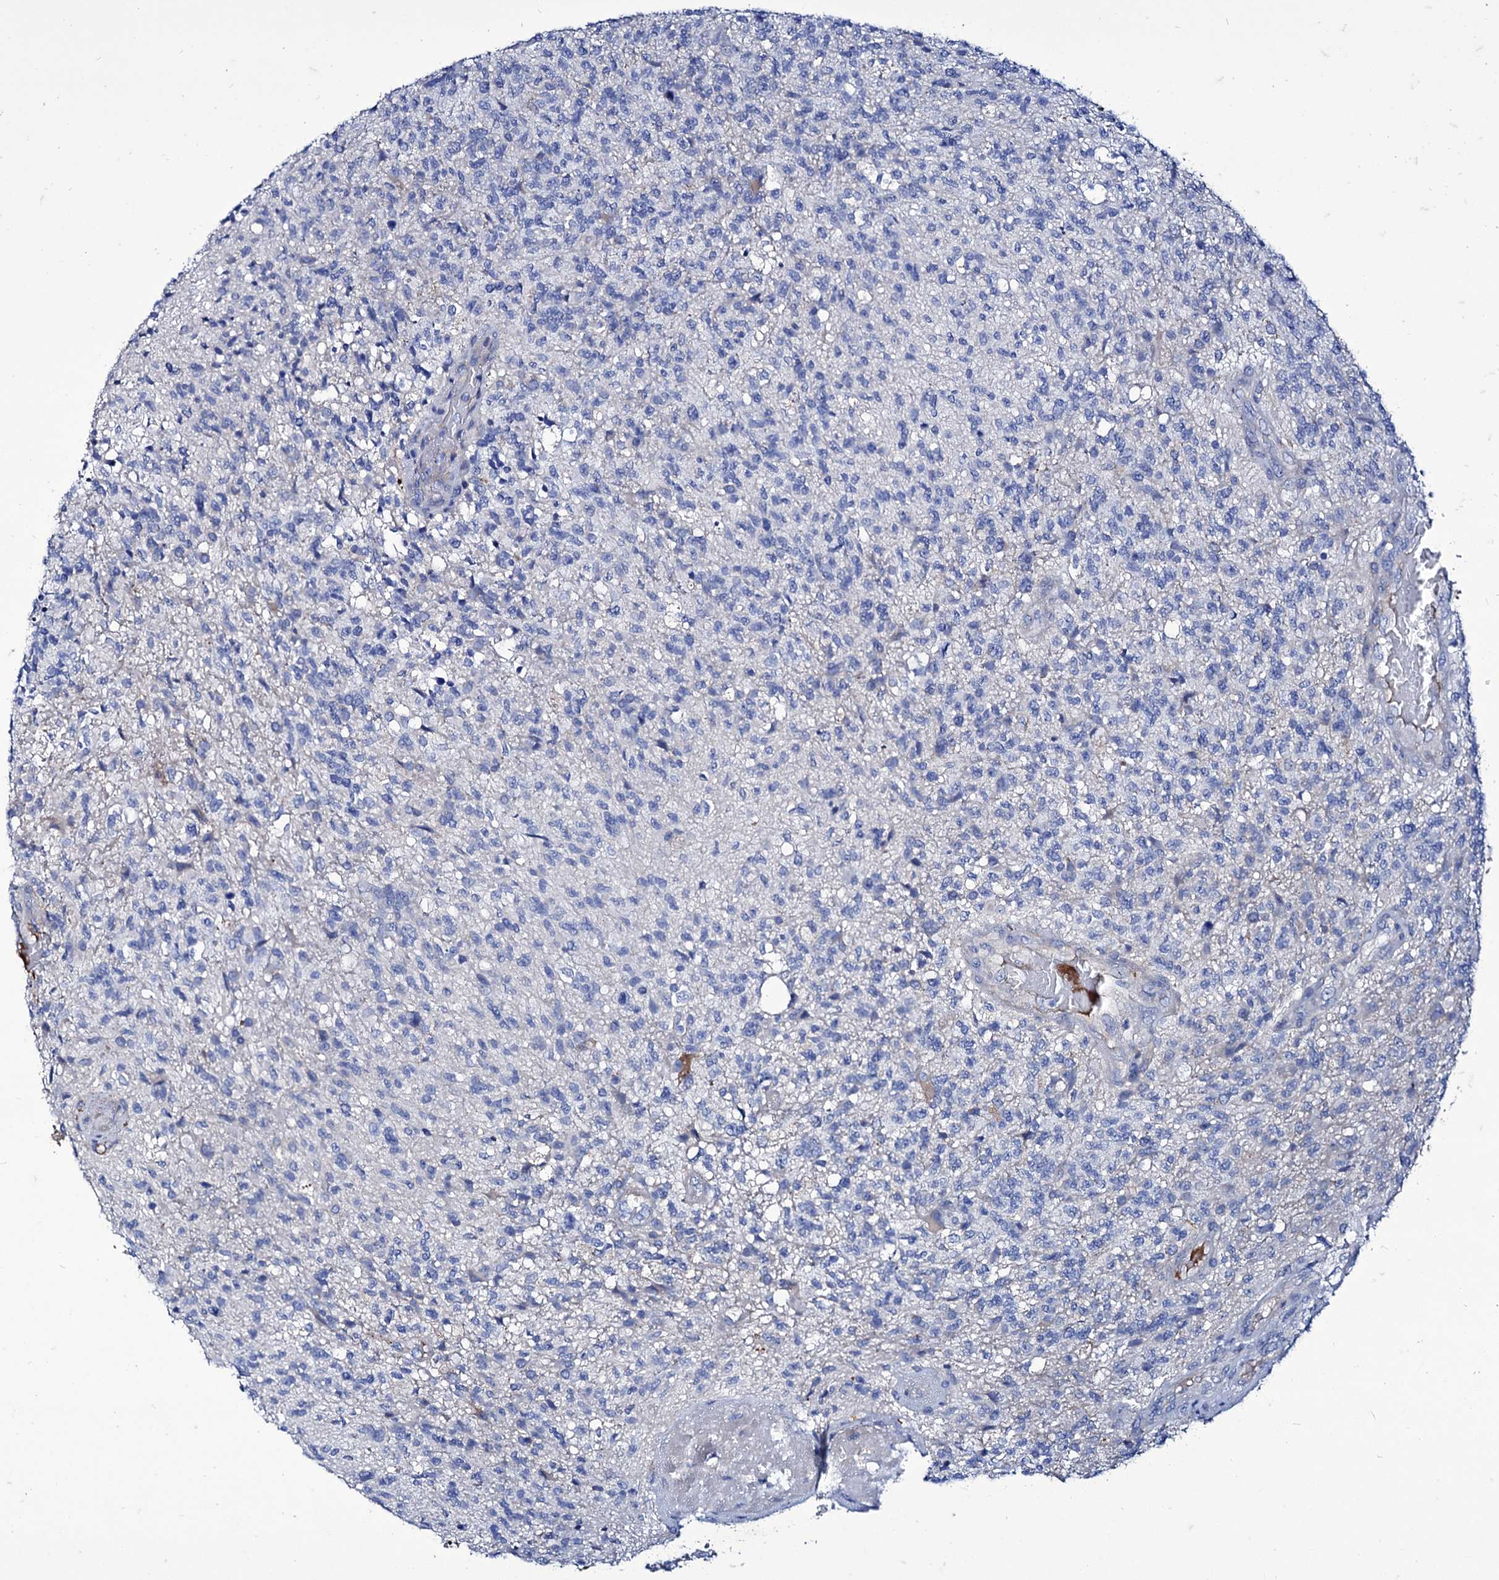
{"staining": {"intensity": "negative", "quantity": "none", "location": "none"}, "tissue": "glioma", "cell_type": "Tumor cells", "image_type": "cancer", "snomed": [{"axis": "morphology", "description": "Glioma, malignant, High grade"}, {"axis": "topography", "description": "Brain"}], "caption": "Immunohistochemical staining of human malignant glioma (high-grade) displays no significant expression in tumor cells.", "gene": "AXL", "patient": {"sex": "male", "age": 56}}